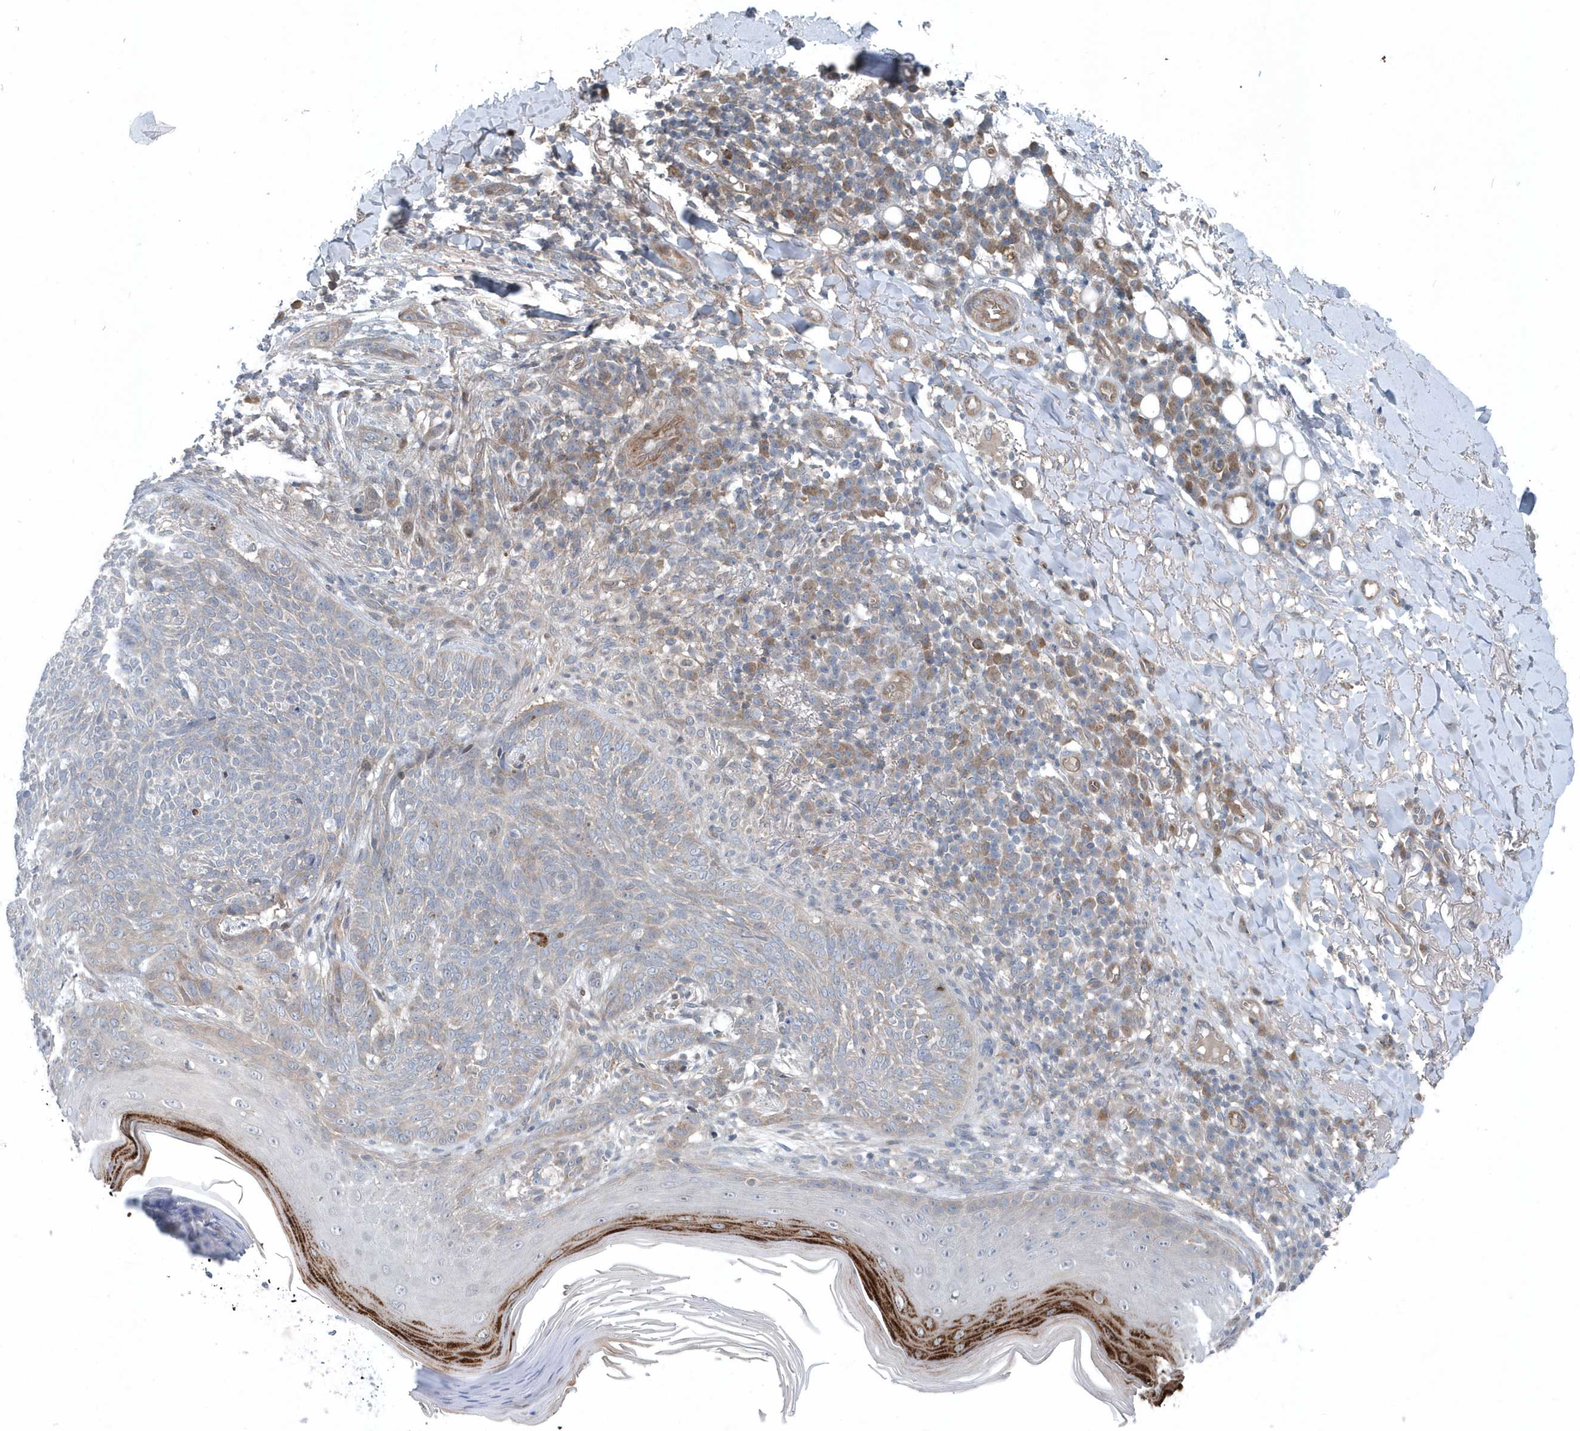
{"staining": {"intensity": "negative", "quantity": "none", "location": "none"}, "tissue": "skin cancer", "cell_type": "Tumor cells", "image_type": "cancer", "snomed": [{"axis": "morphology", "description": "Basal cell carcinoma"}, {"axis": "topography", "description": "Skin"}], "caption": "Immunohistochemical staining of human skin cancer demonstrates no significant positivity in tumor cells.", "gene": "MCC", "patient": {"sex": "male", "age": 85}}